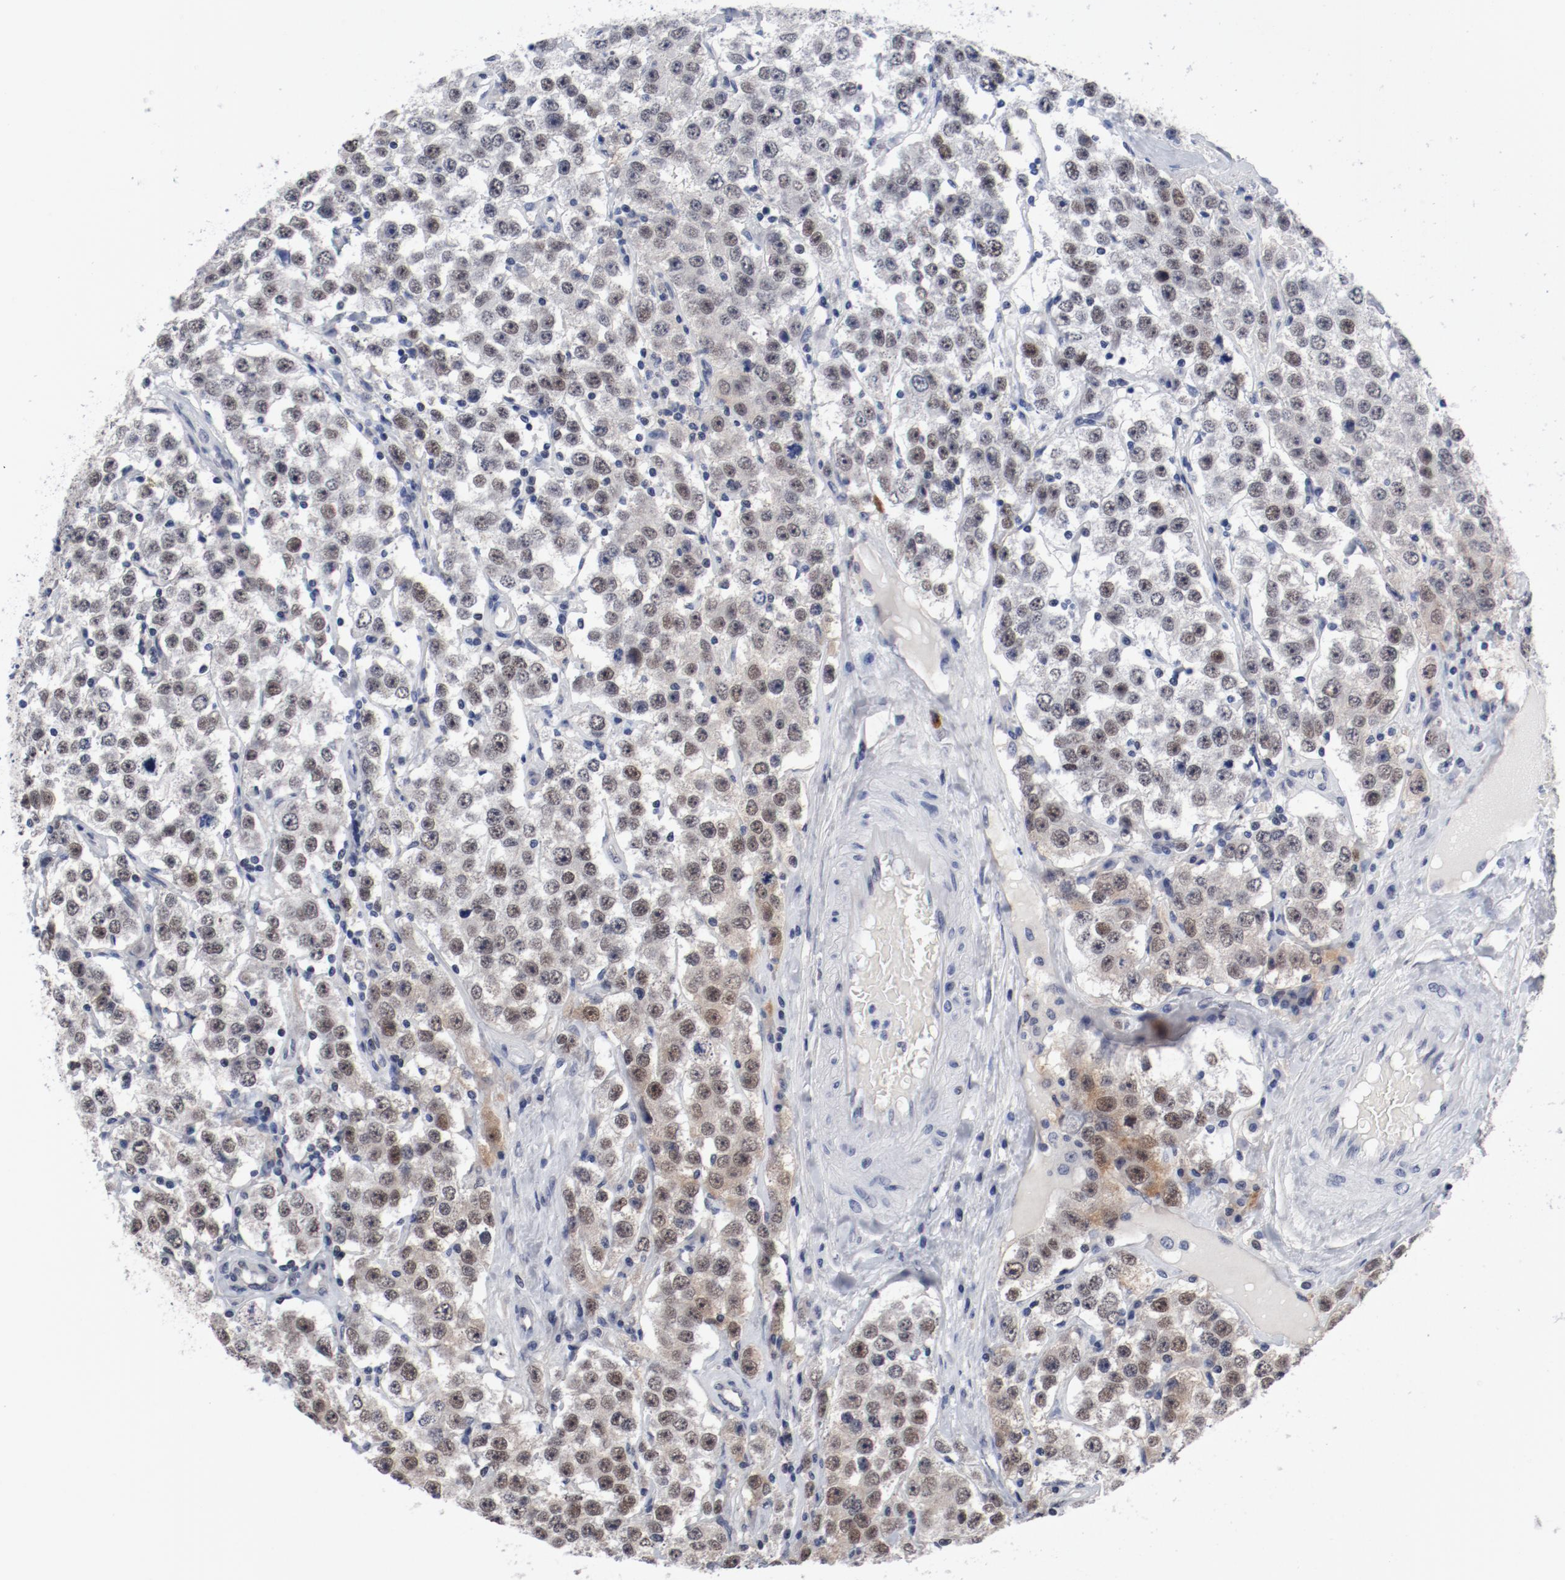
{"staining": {"intensity": "weak", "quantity": "25%-75%", "location": "nuclear"}, "tissue": "testis cancer", "cell_type": "Tumor cells", "image_type": "cancer", "snomed": [{"axis": "morphology", "description": "Seminoma, NOS"}, {"axis": "topography", "description": "Testis"}], "caption": "About 25%-75% of tumor cells in human testis seminoma show weak nuclear protein positivity as visualized by brown immunohistochemical staining.", "gene": "ANKLE2", "patient": {"sex": "male", "age": 52}}